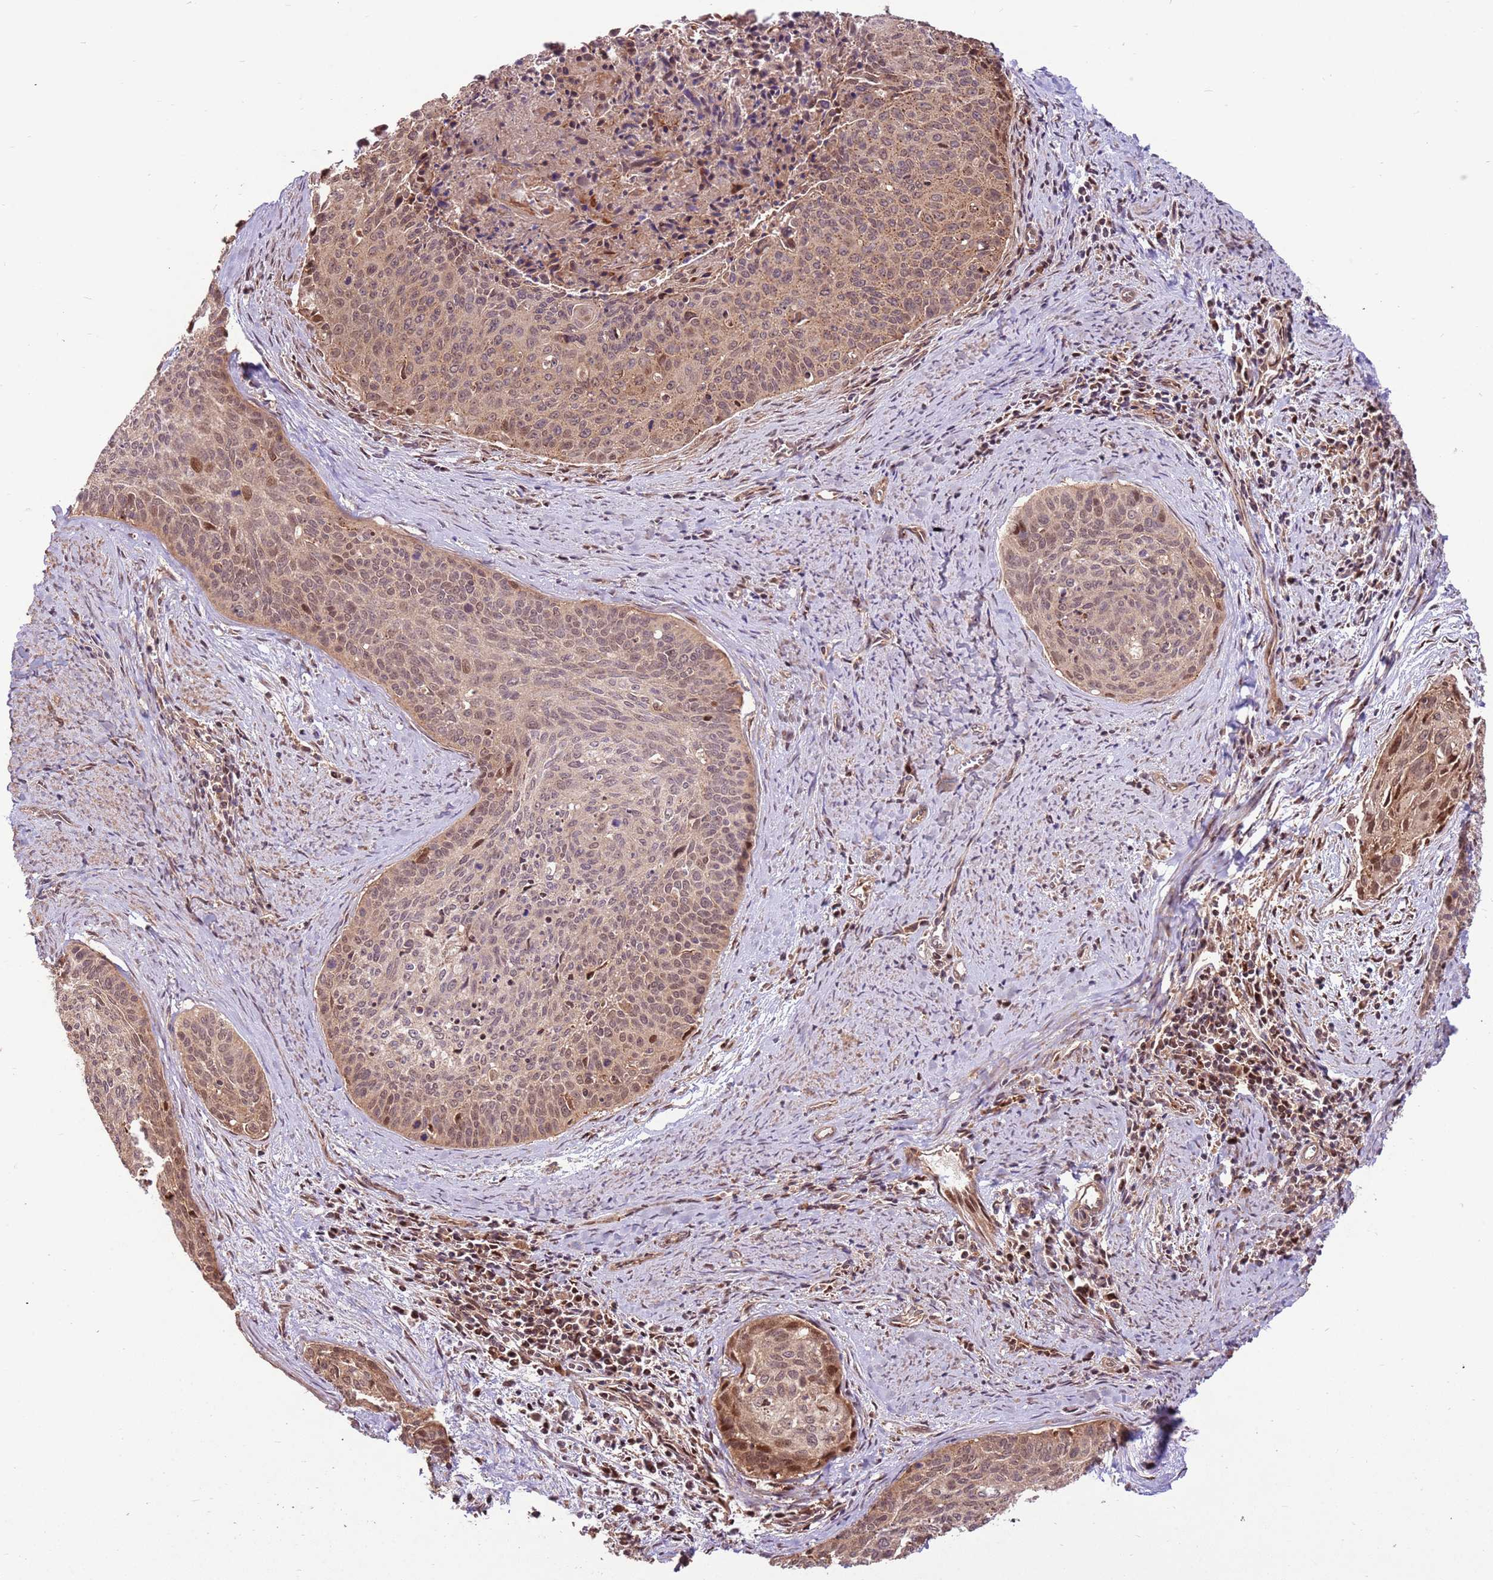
{"staining": {"intensity": "weak", "quantity": ">75%", "location": "cytoplasmic/membranous,nuclear"}, "tissue": "cervical cancer", "cell_type": "Tumor cells", "image_type": "cancer", "snomed": [{"axis": "morphology", "description": "Squamous cell carcinoma, NOS"}, {"axis": "topography", "description": "Cervix"}], "caption": "Immunohistochemistry photomicrograph of neoplastic tissue: human cervical cancer (squamous cell carcinoma) stained using IHC reveals low levels of weak protein expression localized specifically in the cytoplasmic/membranous and nuclear of tumor cells, appearing as a cytoplasmic/membranous and nuclear brown color.", "gene": "CCDC112", "patient": {"sex": "female", "age": 55}}